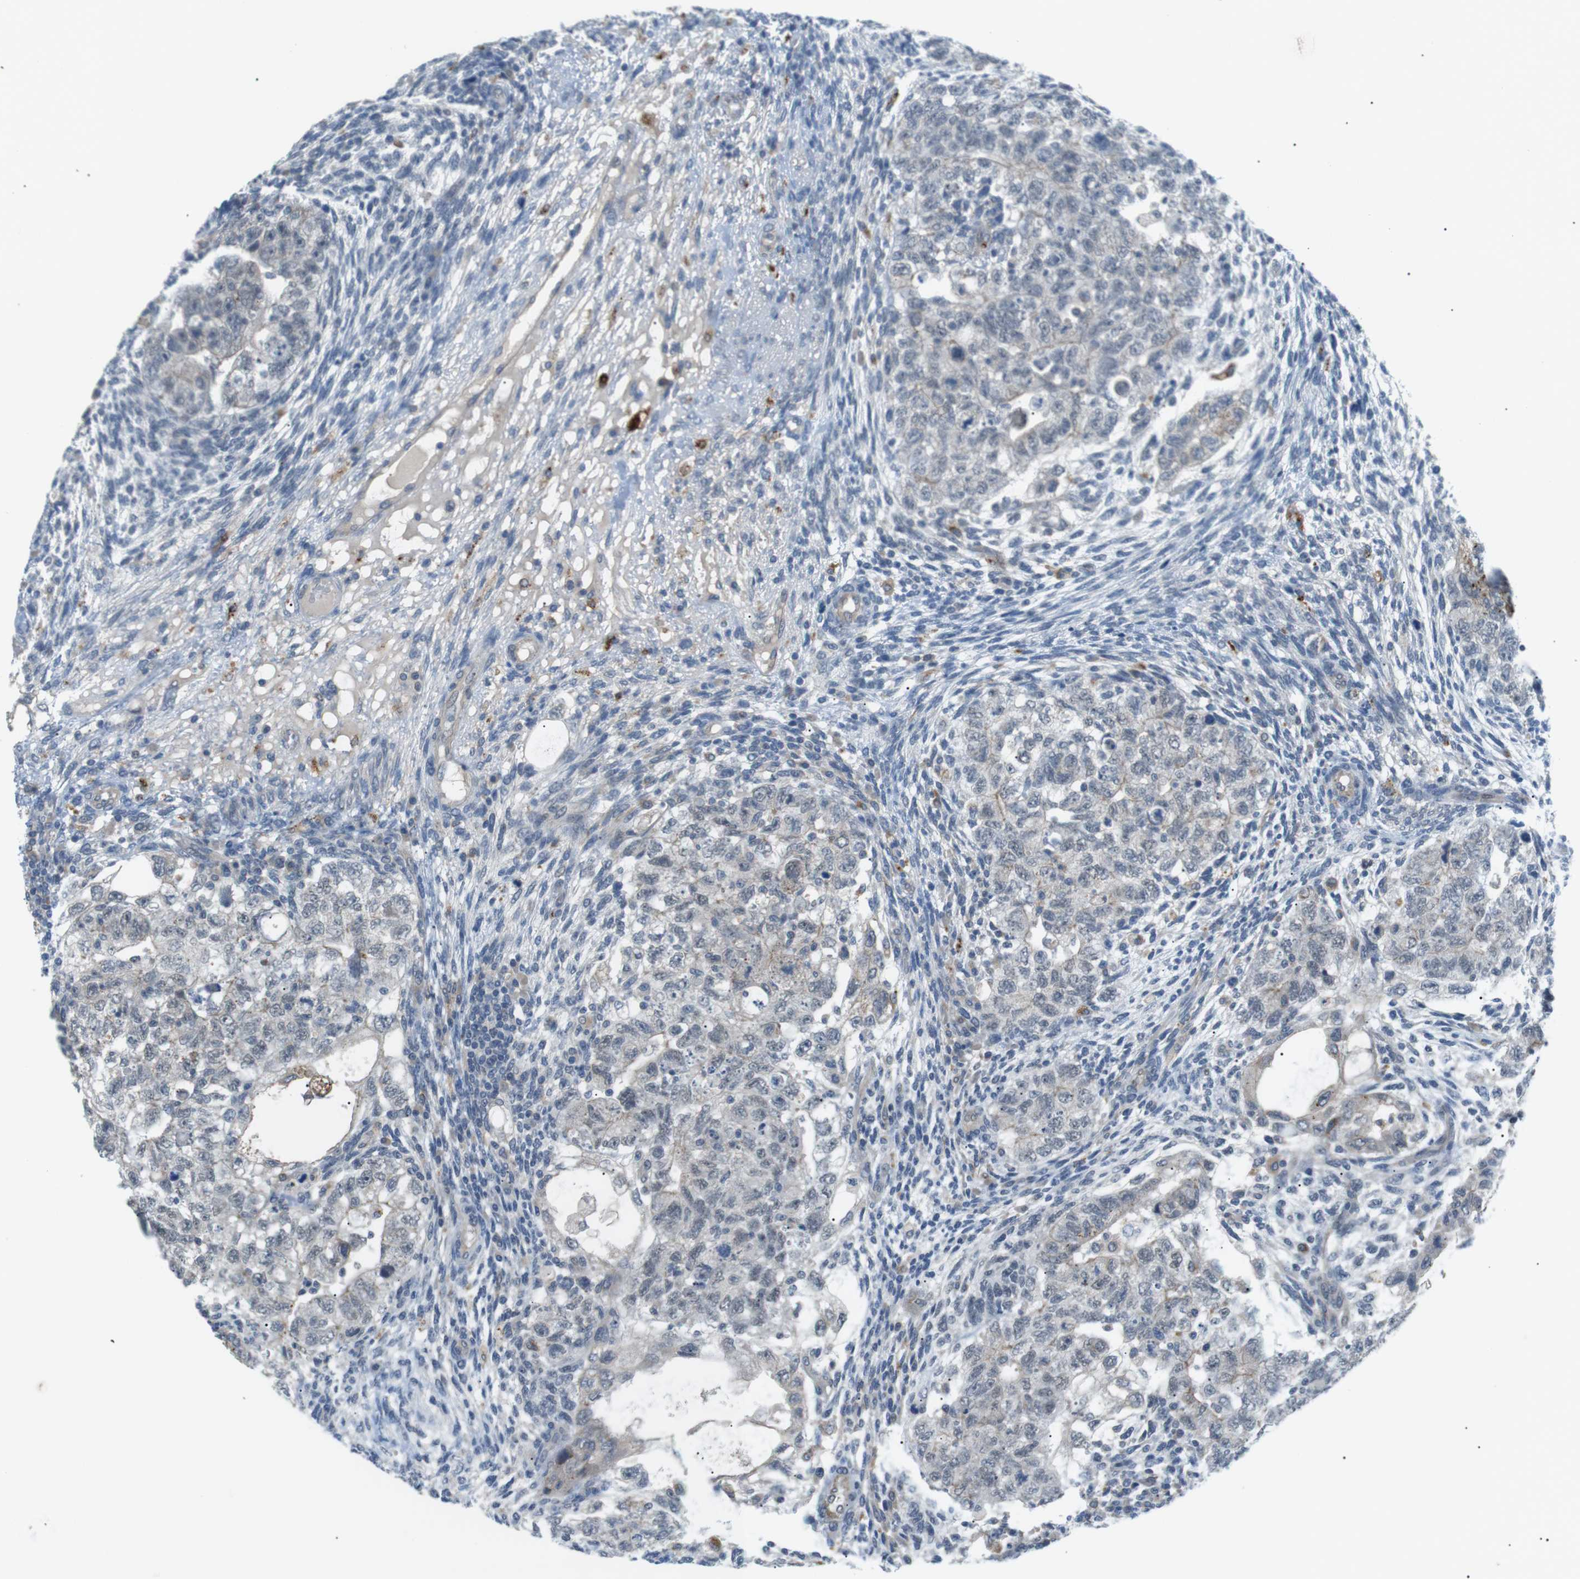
{"staining": {"intensity": "negative", "quantity": "none", "location": "none"}, "tissue": "testis cancer", "cell_type": "Tumor cells", "image_type": "cancer", "snomed": [{"axis": "morphology", "description": "Normal tissue, NOS"}, {"axis": "morphology", "description": "Carcinoma, Embryonal, NOS"}, {"axis": "topography", "description": "Testis"}], "caption": "The photomicrograph demonstrates no staining of tumor cells in testis cancer. Brightfield microscopy of IHC stained with DAB (brown) and hematoxylin (blue), captured at high magnification.", "gene": "B4GALNT2", "patient": {"sex": "male", "age": 36}}